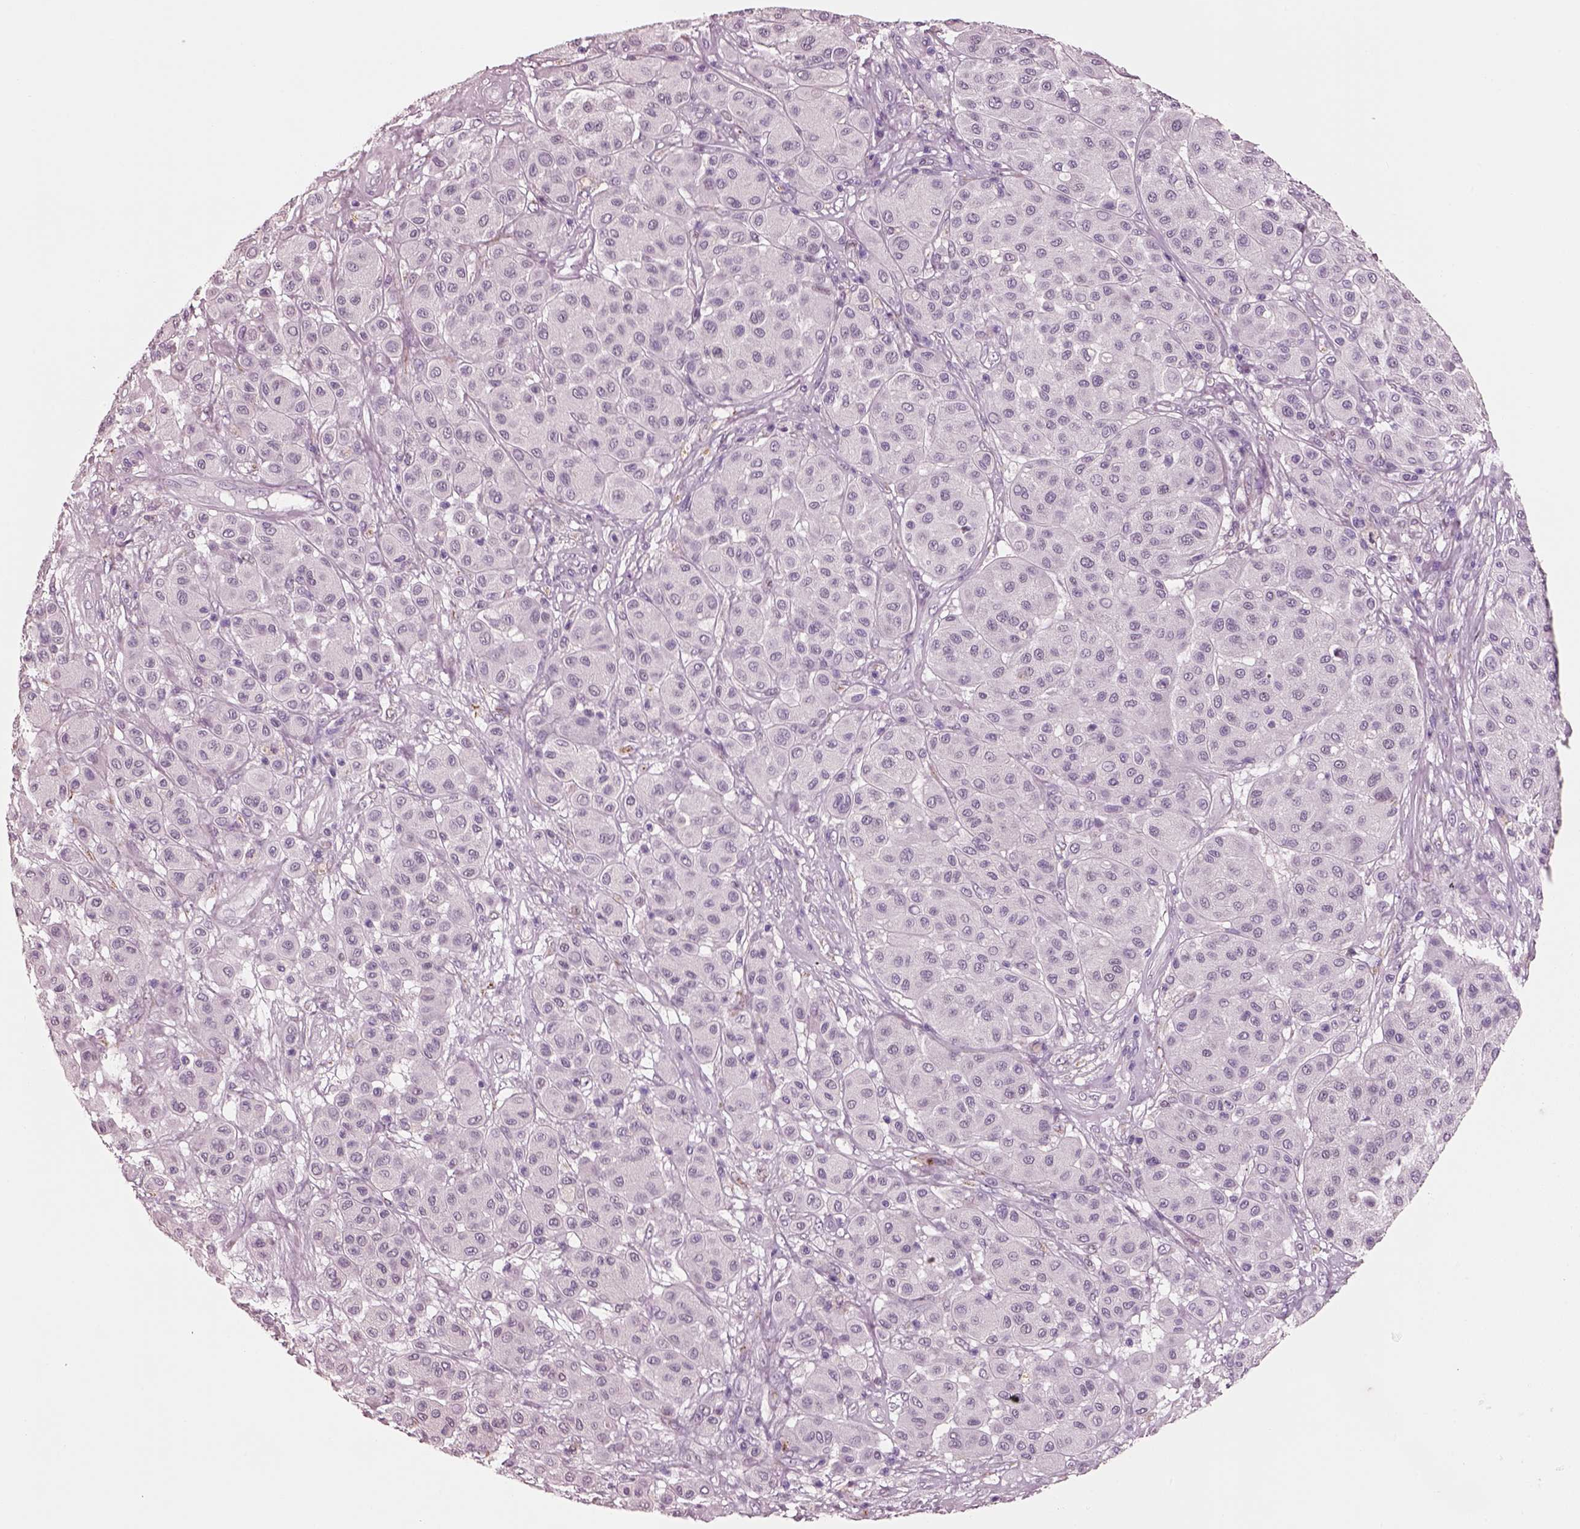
{"staining": {"intensity": "negative", "quantity": "none", "location": "none"}, "tissue": "melanoma", "cell_type": "Tumor cells", "image_type": "cancer", "snomed": [{"axis": "morphology", "description": "Malignant melanoma, Metastatic site"}, {"axis": "topography", "description": "Smooth muscle"}], "caption": "Tumor cells show no significant expression in melanoma.", "gene": "ELSPBP1", "patient": {"sex": "male", "age": 41}}